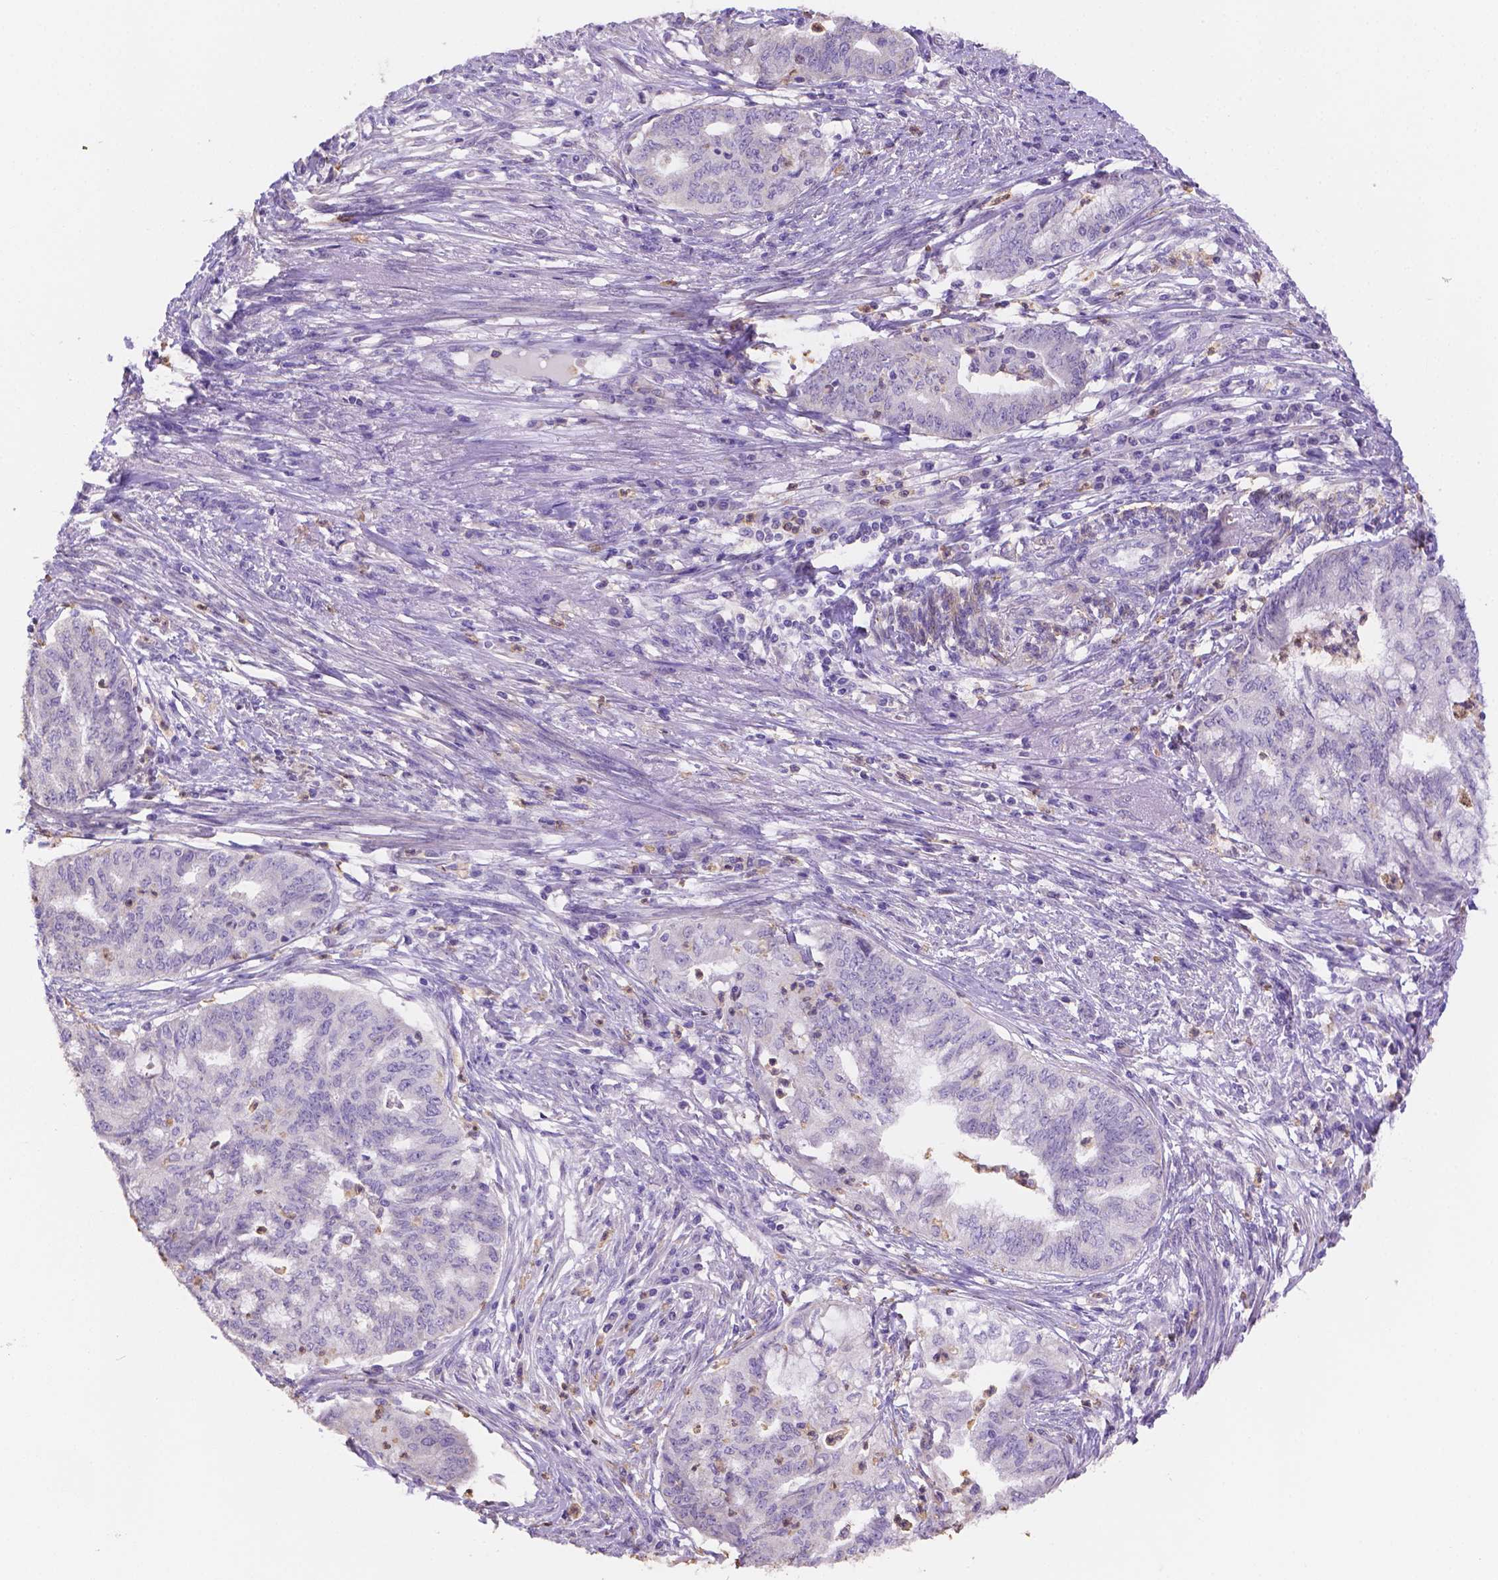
{"staining": {"intensity": "negative", "quantity": "none", "location": "none"}, "tissue": "endometrial cancer", "cell_type": "Tumor cells", "image_type": "cancer", "snomed": [{"axis": "morphology", "description": "Adenocarcinoma, NOS"}, {"axis": "topography", "description": "Endometrium"}], "caption": "Immunohistochemistry (IHC) image of neoplastic tissue: human endometrial adenocarcinoma stained with DAB (3,3'-diaminobenzidine) demonstrates no significant protein staining in tumor cells.", "gene": "NXPE2", "patient": {"sex": "female", "age": 79}}